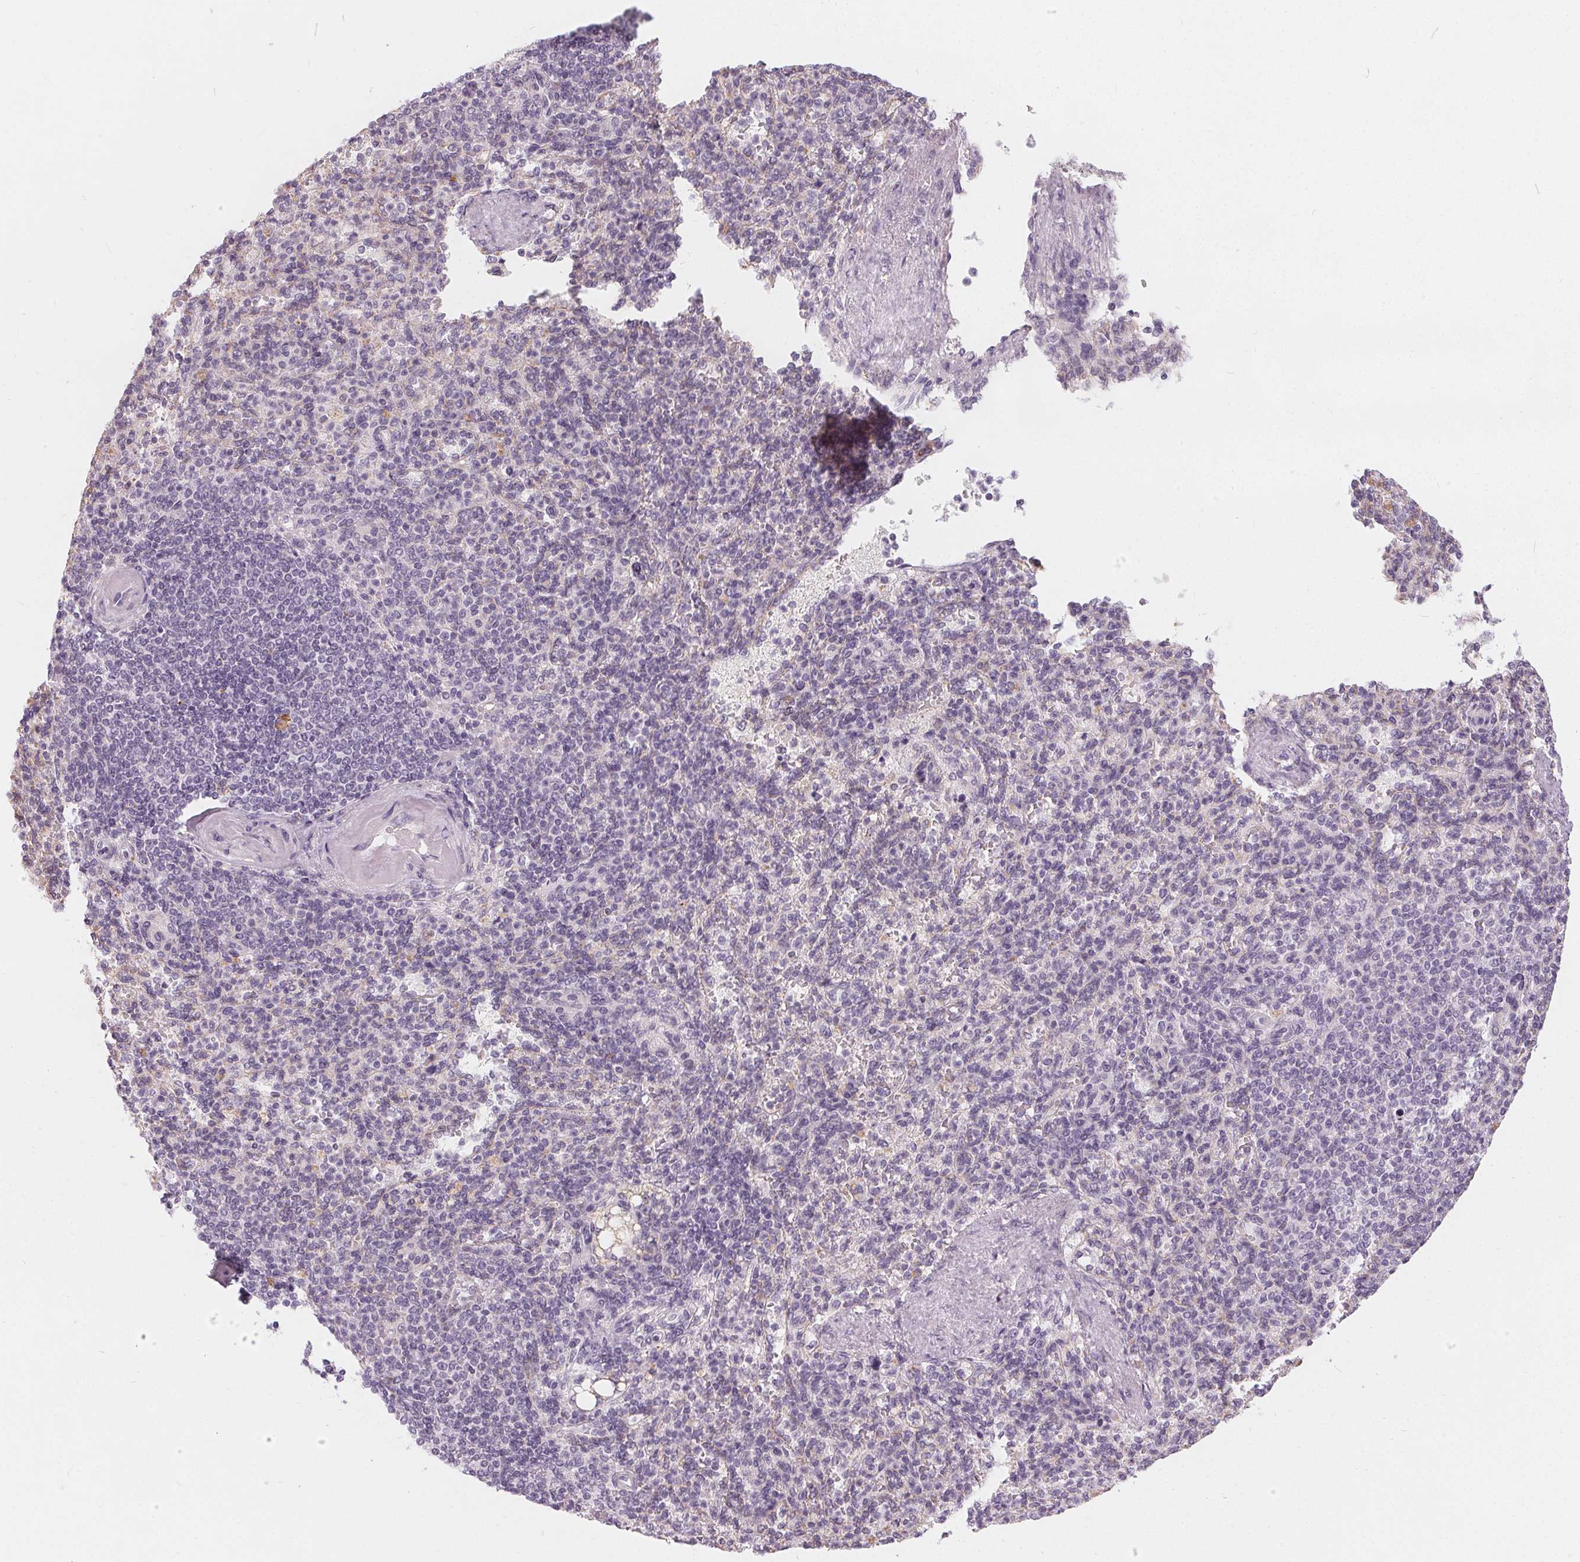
{"staining": {"intensity": "negative", "quantity": "none", "location": "none"}, "tissue": "spleen", "cell_type": "Cells in red pulp", "image_type": "normal", "snomed": [{"axis": "morphology", "description": "Normal tissue, NOS"}, {"axis": "topography", "description": "Spleen"}], "caption": "High magnification brightfield microscopy of benign spleen stained with DAB (brown) and counterstained with hematoxylin (blue): cells in red pulp show no significant expression. (DAB IHC visualized using brightfield microscopy, high magnification).", "gene": "HOPX", "patient": {"sex": "female", "age": 74}}